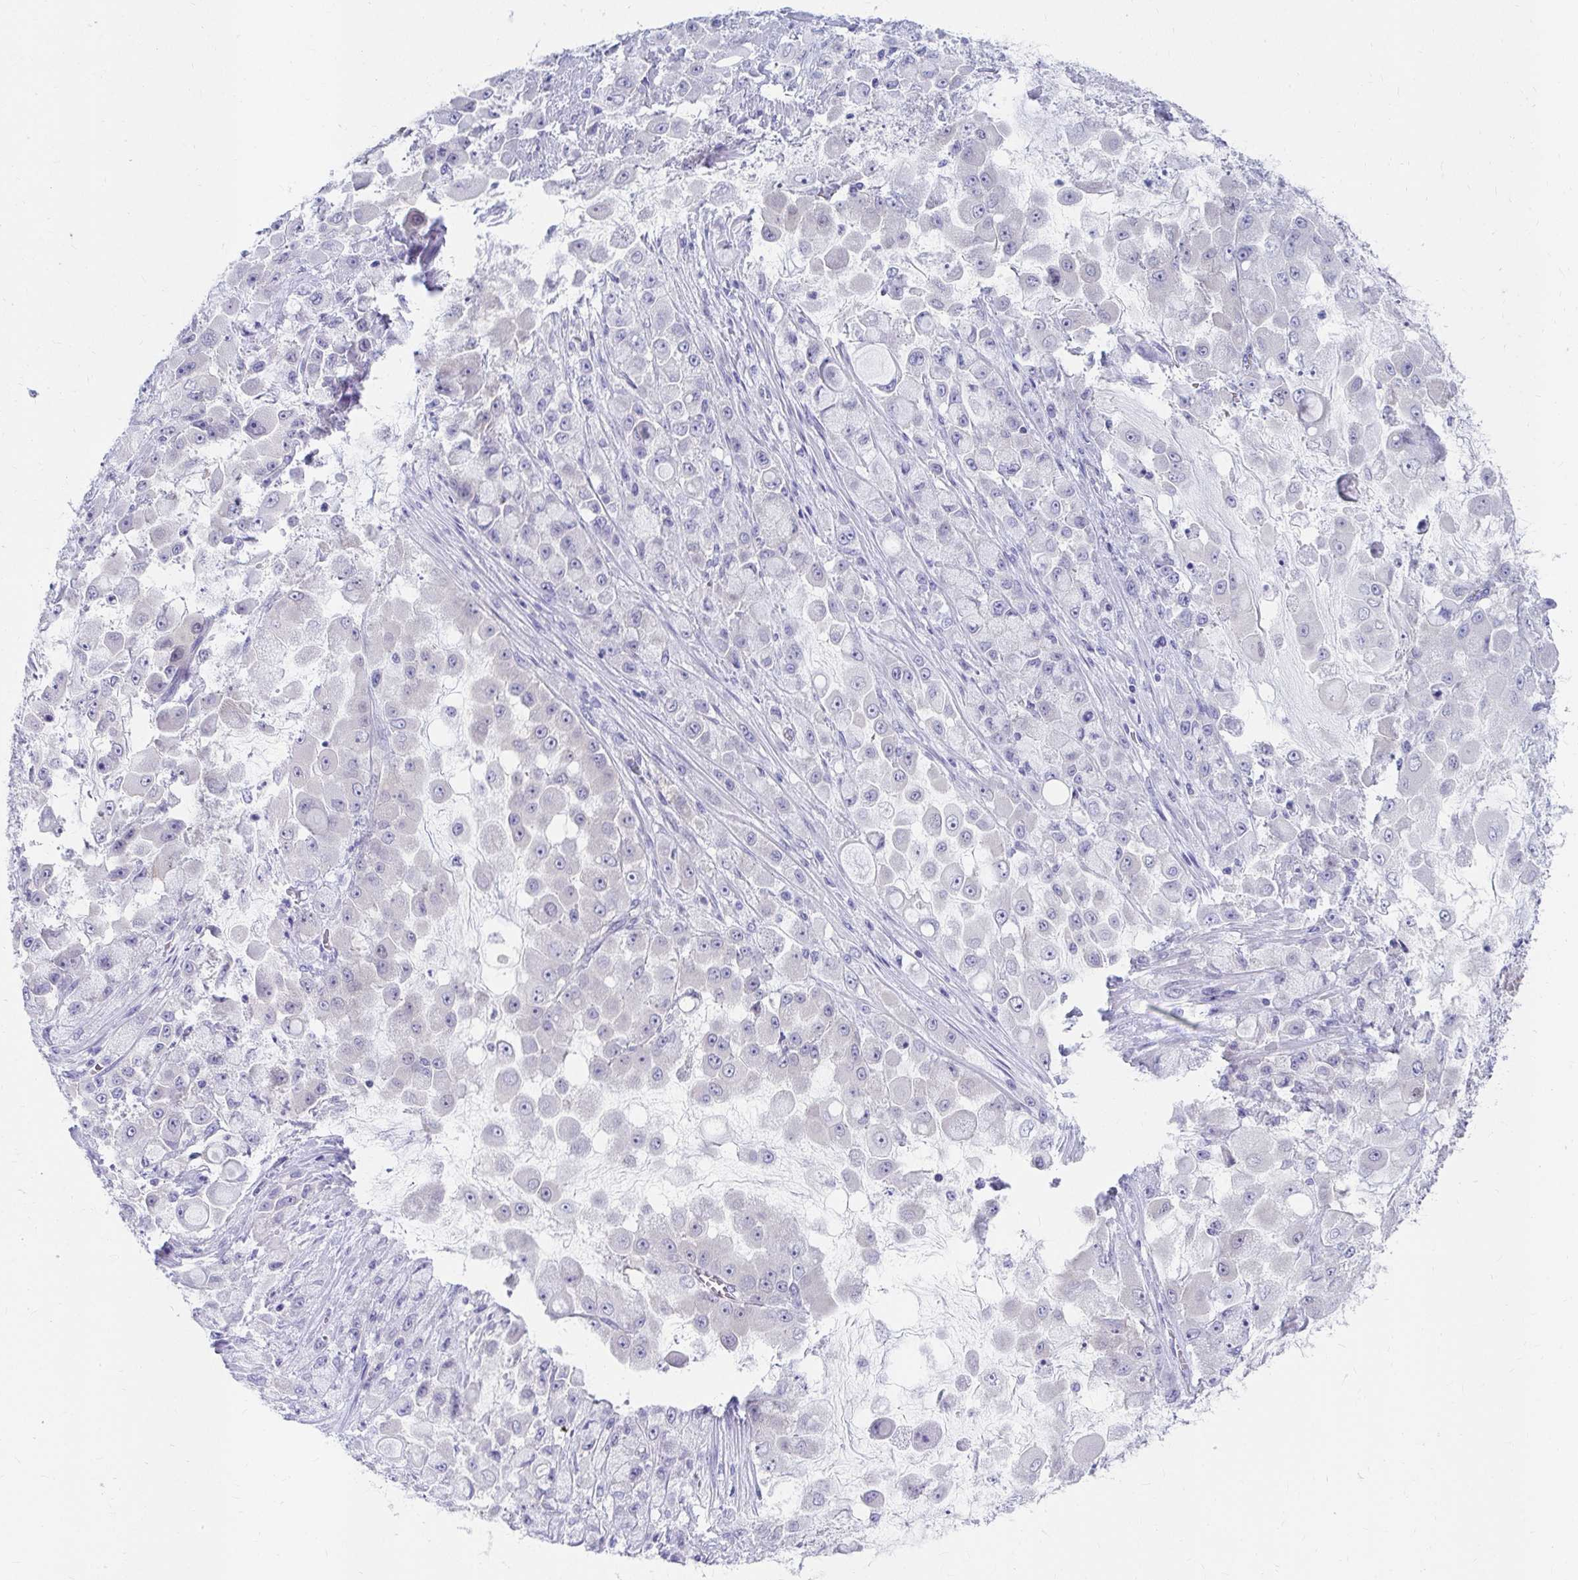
{"staining": {"intensity": "negative", "quantity": "none", "location": "none"}, "tissue": "stomach cancer", "cell_type": "Tumor cells", "image_type": "cancer", "snomed": [{"axis": "morphology", "description": "Adenocarcinoma, NOS"}, {"axis": "topography", "description": "Stomach"}], "caption": "Immunohistochemical staining of human stomach cancer shows no significant staining in tumor cells.", "gene": "C19orf81", "patient": {"sex": "female", "age": 76}}